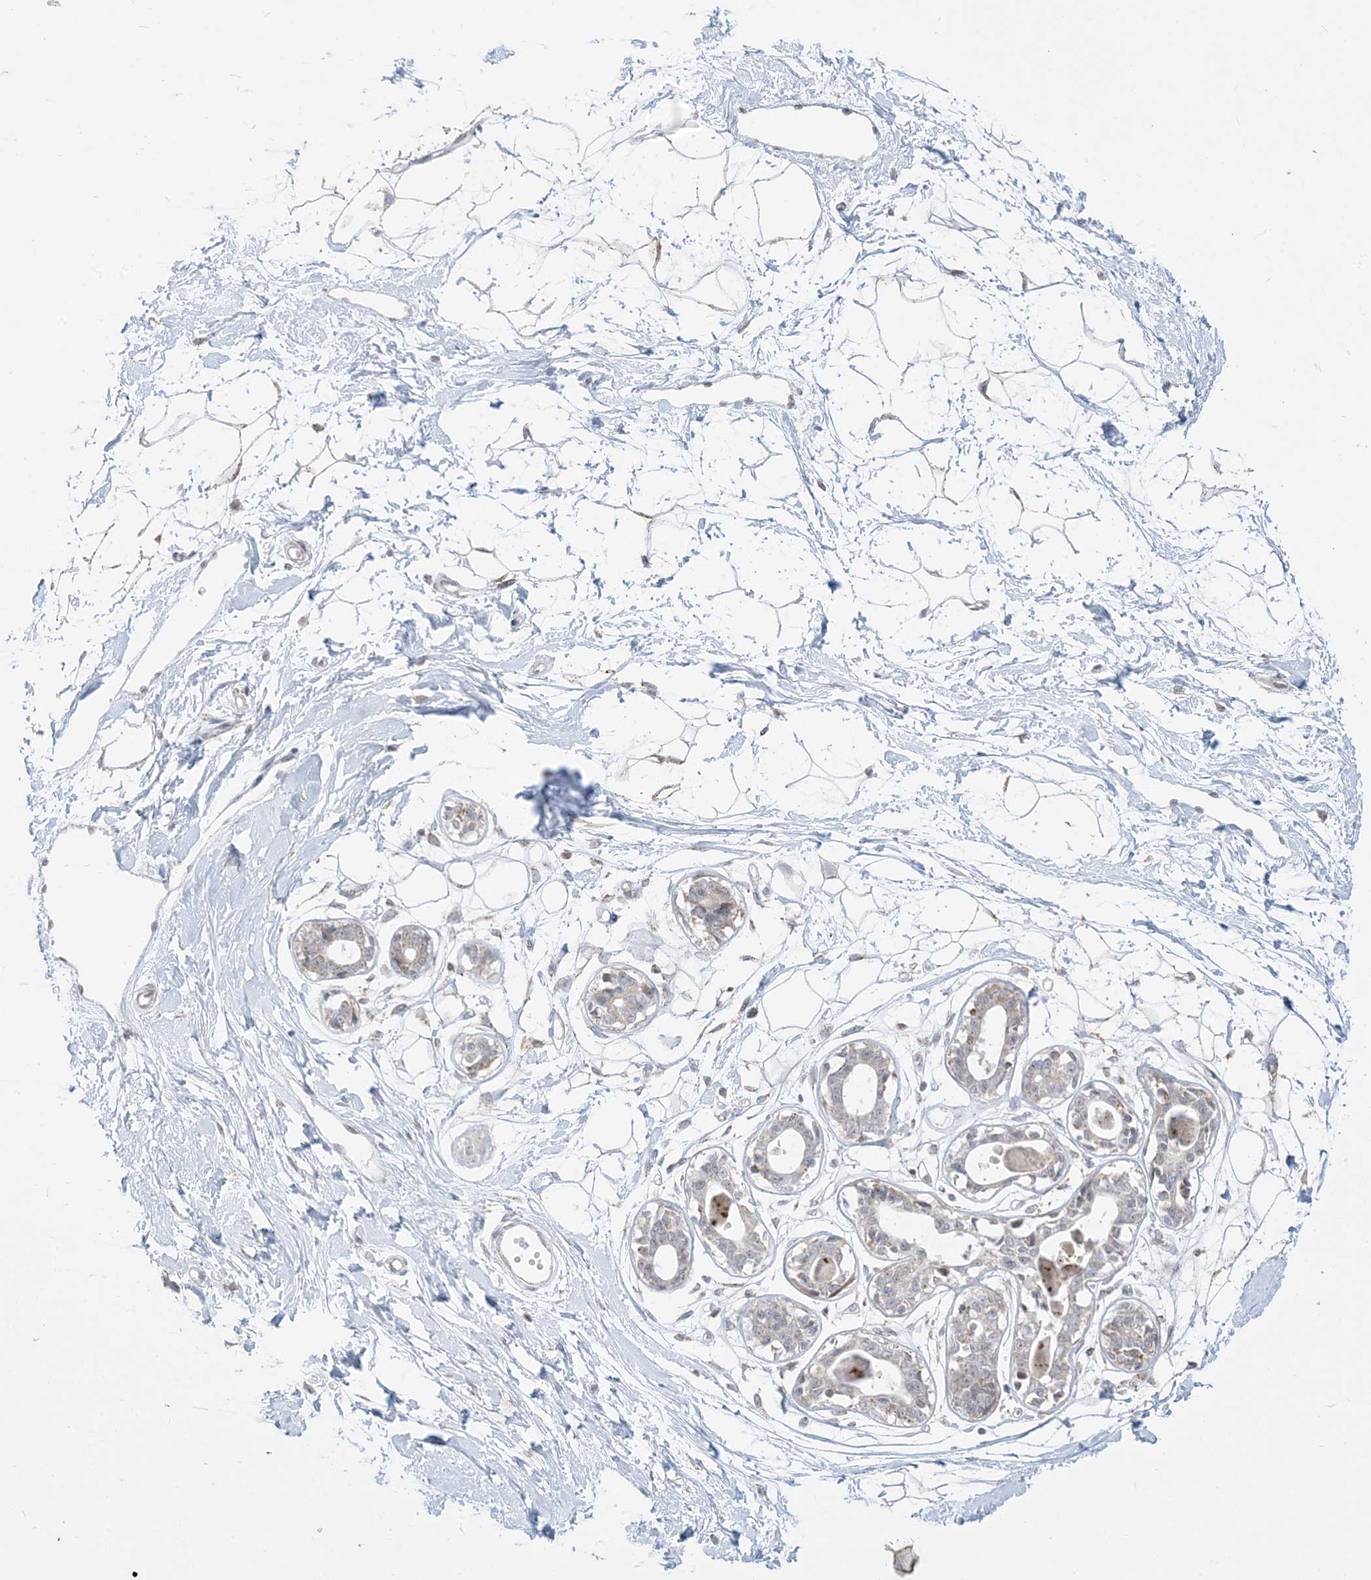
{"staining": {"intensity": "weak", "quantity": "<25%", "location": "cytoplasmic/membranous"}, "tissue": "breast", "cell_type": "Adipocytes", "image_type": "normal", "snomed": [{"axis": "morphology", "description": "Normal tissue, NOS"}, {"axis": "topography", "description": "Breast"}], "caption": "Immunohistochemical staining of benign human breast displays no significant expression in adipocytes. (Brightfield microscopy of DAB (3,3'-diaminobenzidine) IHC at high magnification).", "gene": "KANSL3", "patient": {"sex": "female", "age": 45}}